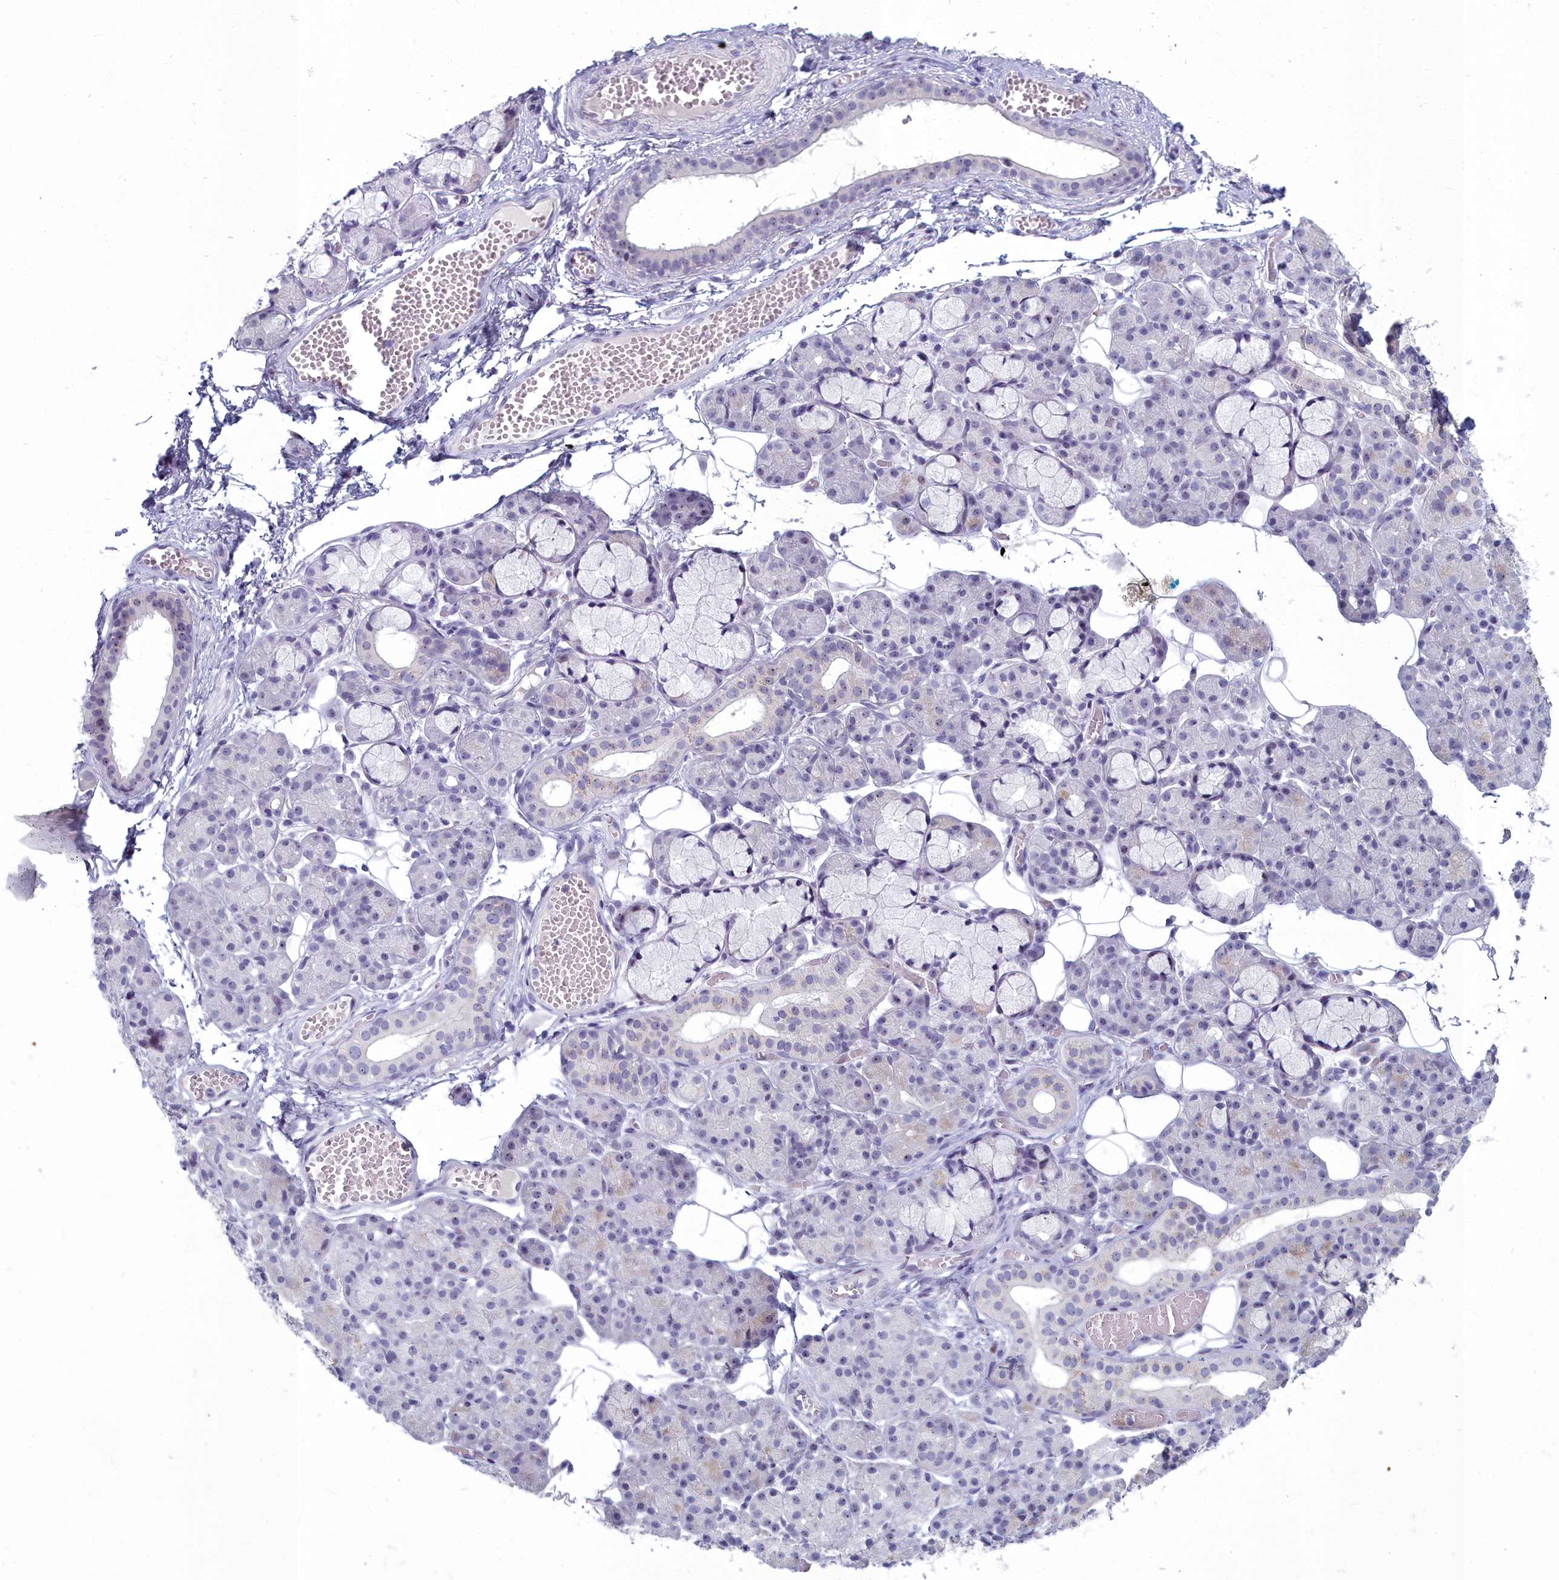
{"staining": {"intensity": "negative", "quantity": "none", "location": "none"}, "tissue": "salivary gland", "cell_type": "Glandular cells", "image_type": "normal", "snomed": [{"axis": "morphology", "description": "Normal tissue, NOS"}, {"axis": "topography", "description": "Salivary gland"}], "caption": "The photomicrograph displays no staining of glandular cells in benign salivary gland.", "gene": "INSYN2A", "patient": {"sex": "male", "age": 63}}